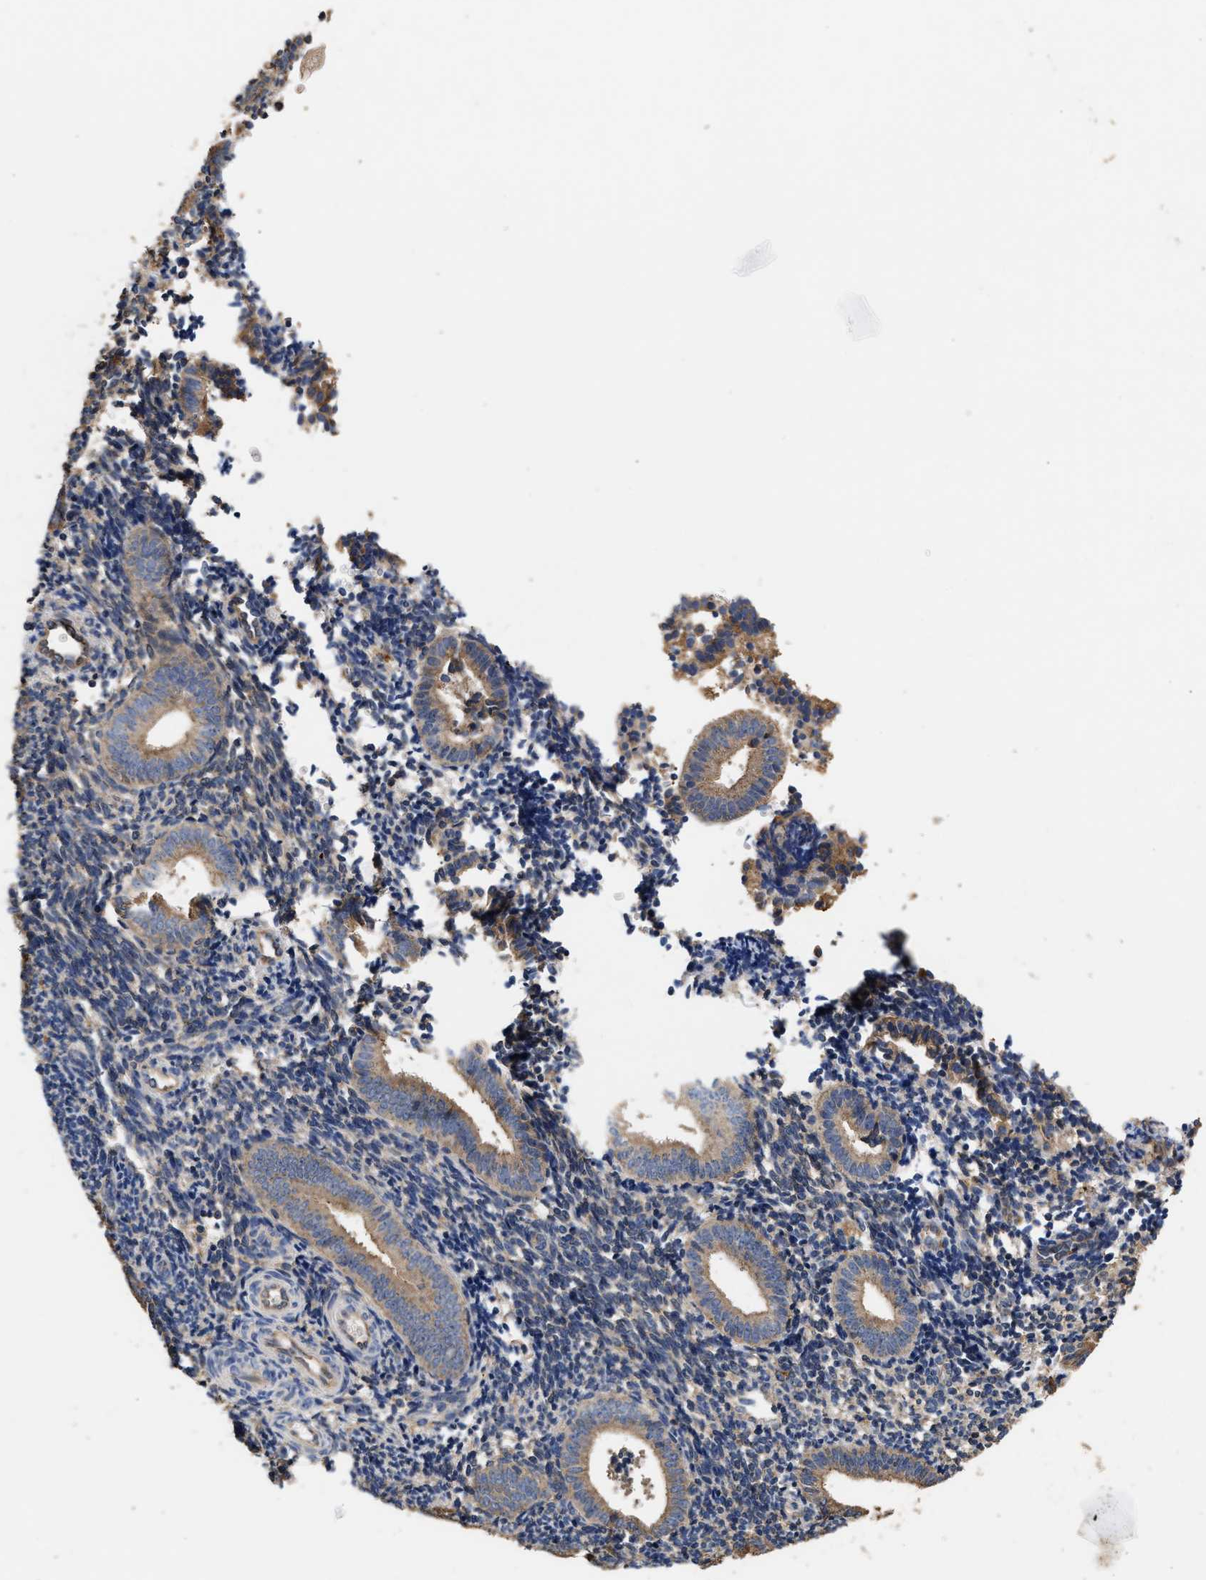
{"staining": {"intensity": "weak", "quantity": "<25%", "location": "cytoplasmic/membranous"}, "tissue": "endometrium", "cell_type": "Cells in endometrial stroma", "image_type": "normal", "snomed": [{"axis": "morphology", "description": "Normal tissue, NOS"}, {"axis": "topography", "description": "Uterus"}, {"axis": "topography", "description": "Endometrium"}], "caption": "High power microscopy histopathology image of an IHC photomicrograph of normal endometrium, revealing no significant staining in cells in endometrial stroma.", "gene": "KLB", "patient": {"sex": "female", "age": 33}}